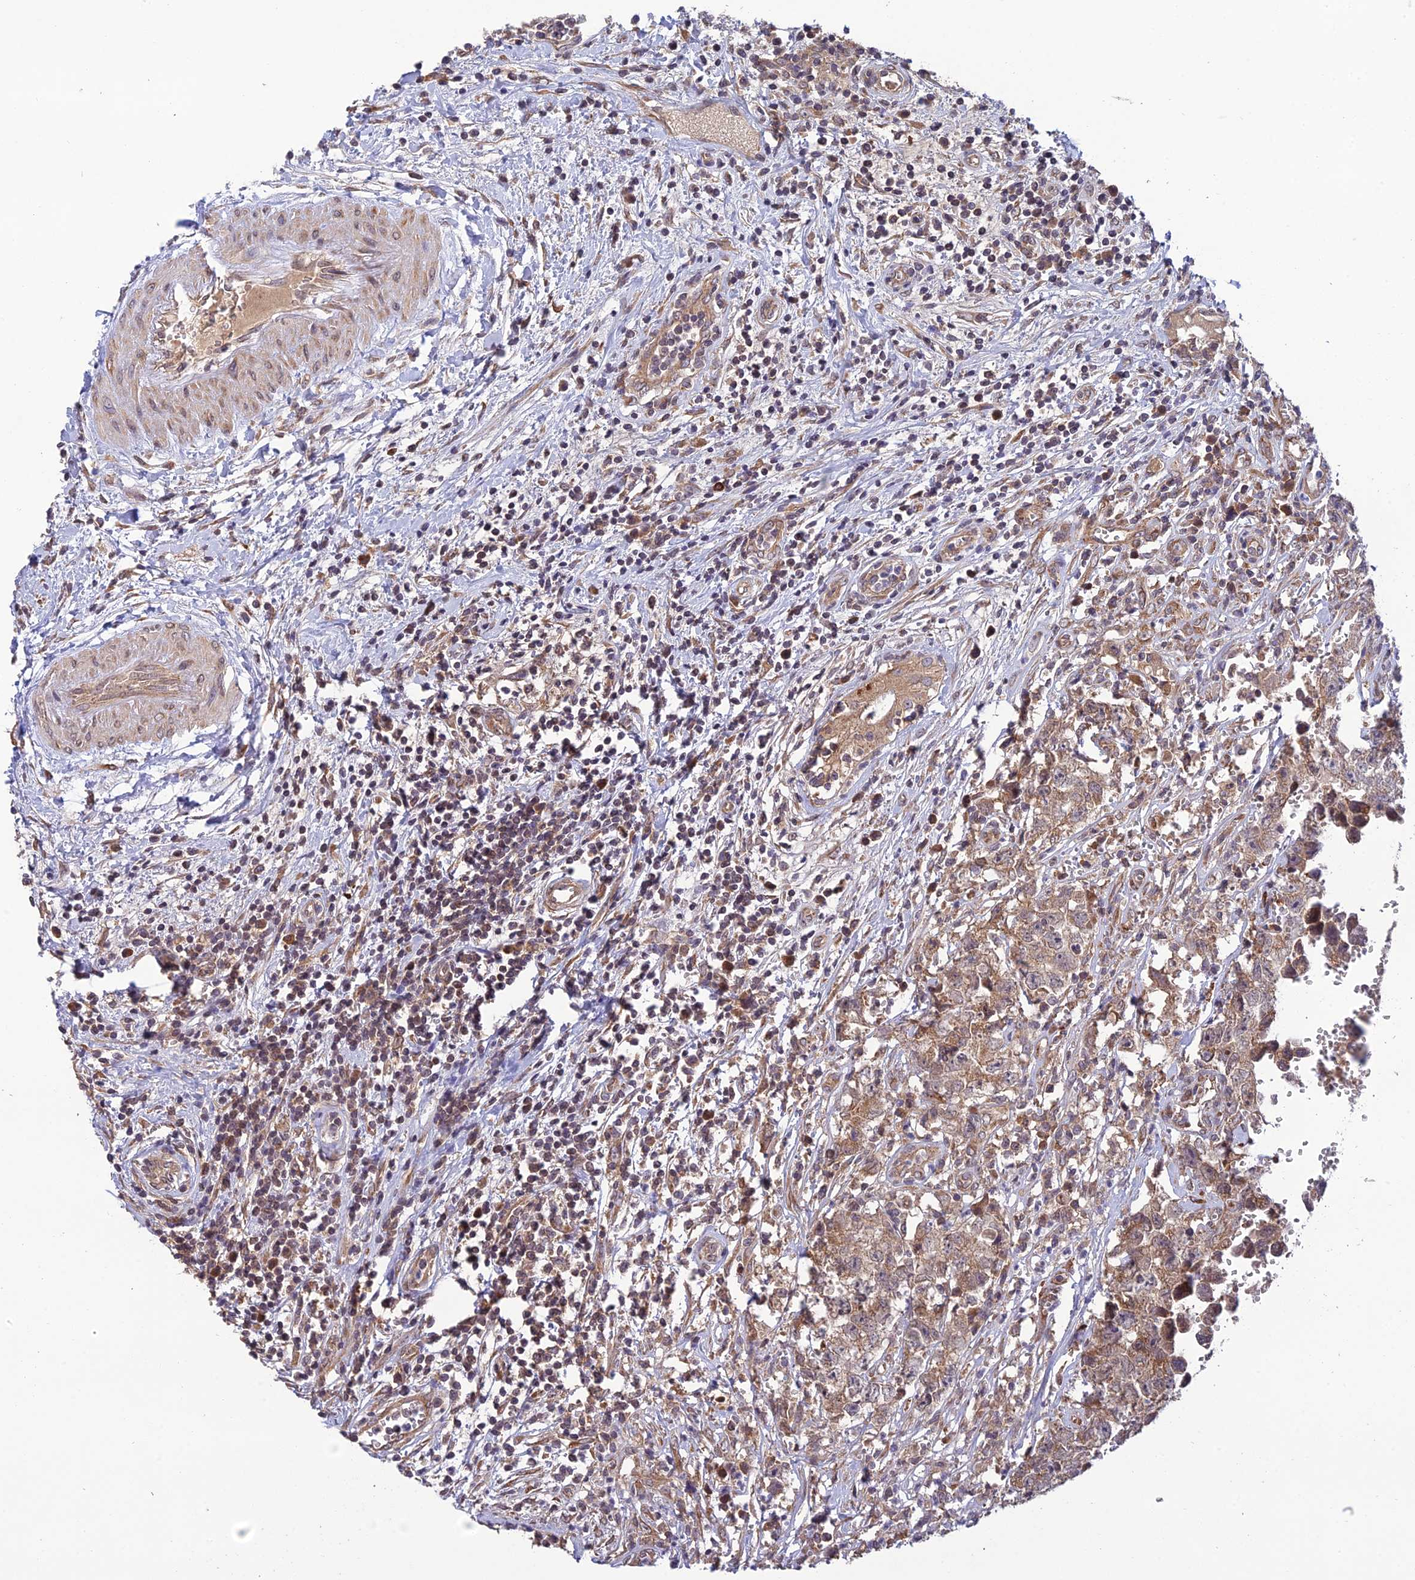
{"staining": {"intensity": "moderate", "quantity": ">75%", "location": "cytoplasmic/membranous"}, "tissue": "testis cancer", "cell_type": "Tumor cells", "image_type": "cancer", "snomed": [{"axis": "morphology", "description": "Seminoma, NOS"}, {"axis": "morphology", "description": "Carcinoma, Embryonal, NOS"}, {"axis": "topography", "description": "Testis"}], "caption": "Protein expression analysis of embryonal carcinoma (testis) reveals moderate cytoplasmic/membranous expression in approximately >75% of tumor cells. Immunohistochemistry stains the protein in brown and the nuclei are stained blue.", "gene": "MRNIP", "patient": {"sex": "male", "age": 29}}